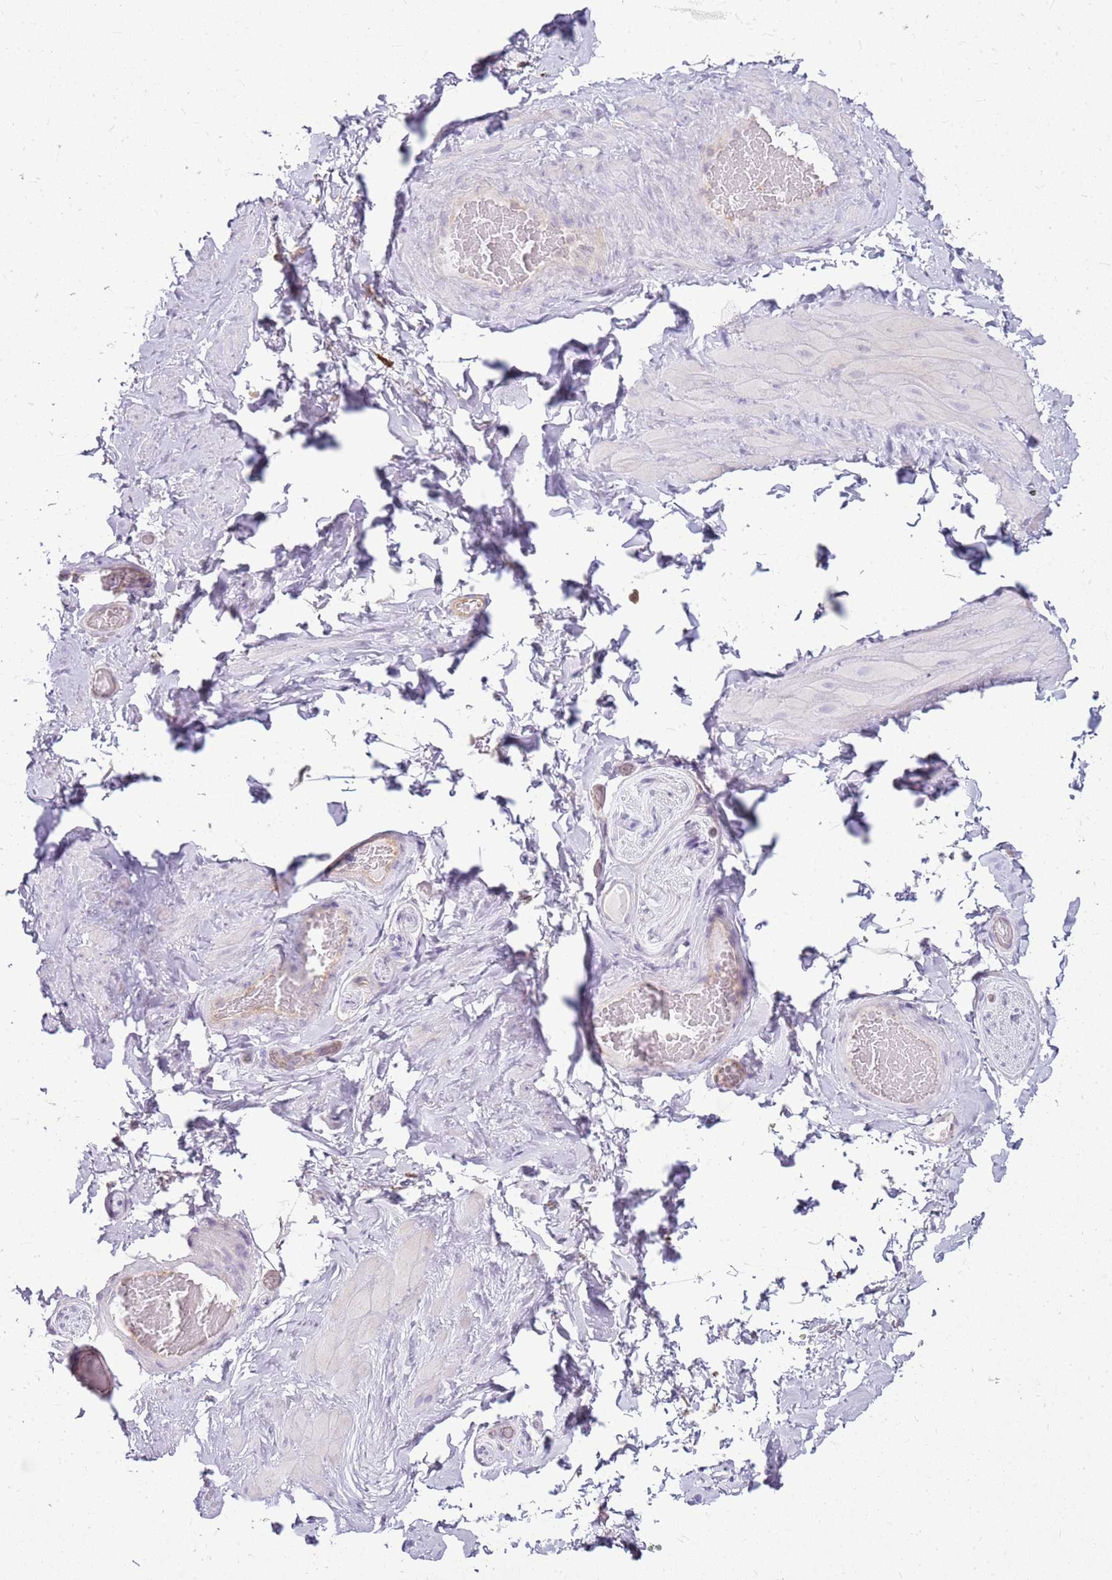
{"staining": {"intensity": "weak", "quantity": ">75%", "location": "cytoplasmic/membranous"}, "tissue": "adipose tissue", "cell_type": "Adipocytes", "image_type": "normal", "snomed": [{"axis": "morphology", "description": "Normal tissue, NOS"}, {"axis": "topography", "description": "Soft tissue"}, {"axis": "topography", "description": "Vascular tissue"}], "caption": "This image demonstrates IHC staining of unremarkable adipose tissue, with low weak cytoplasmic/membranous expression in about >75% of adipocytes.", "gene": "SULT1E1", "patient": {"sex": "male", "age": 41}}